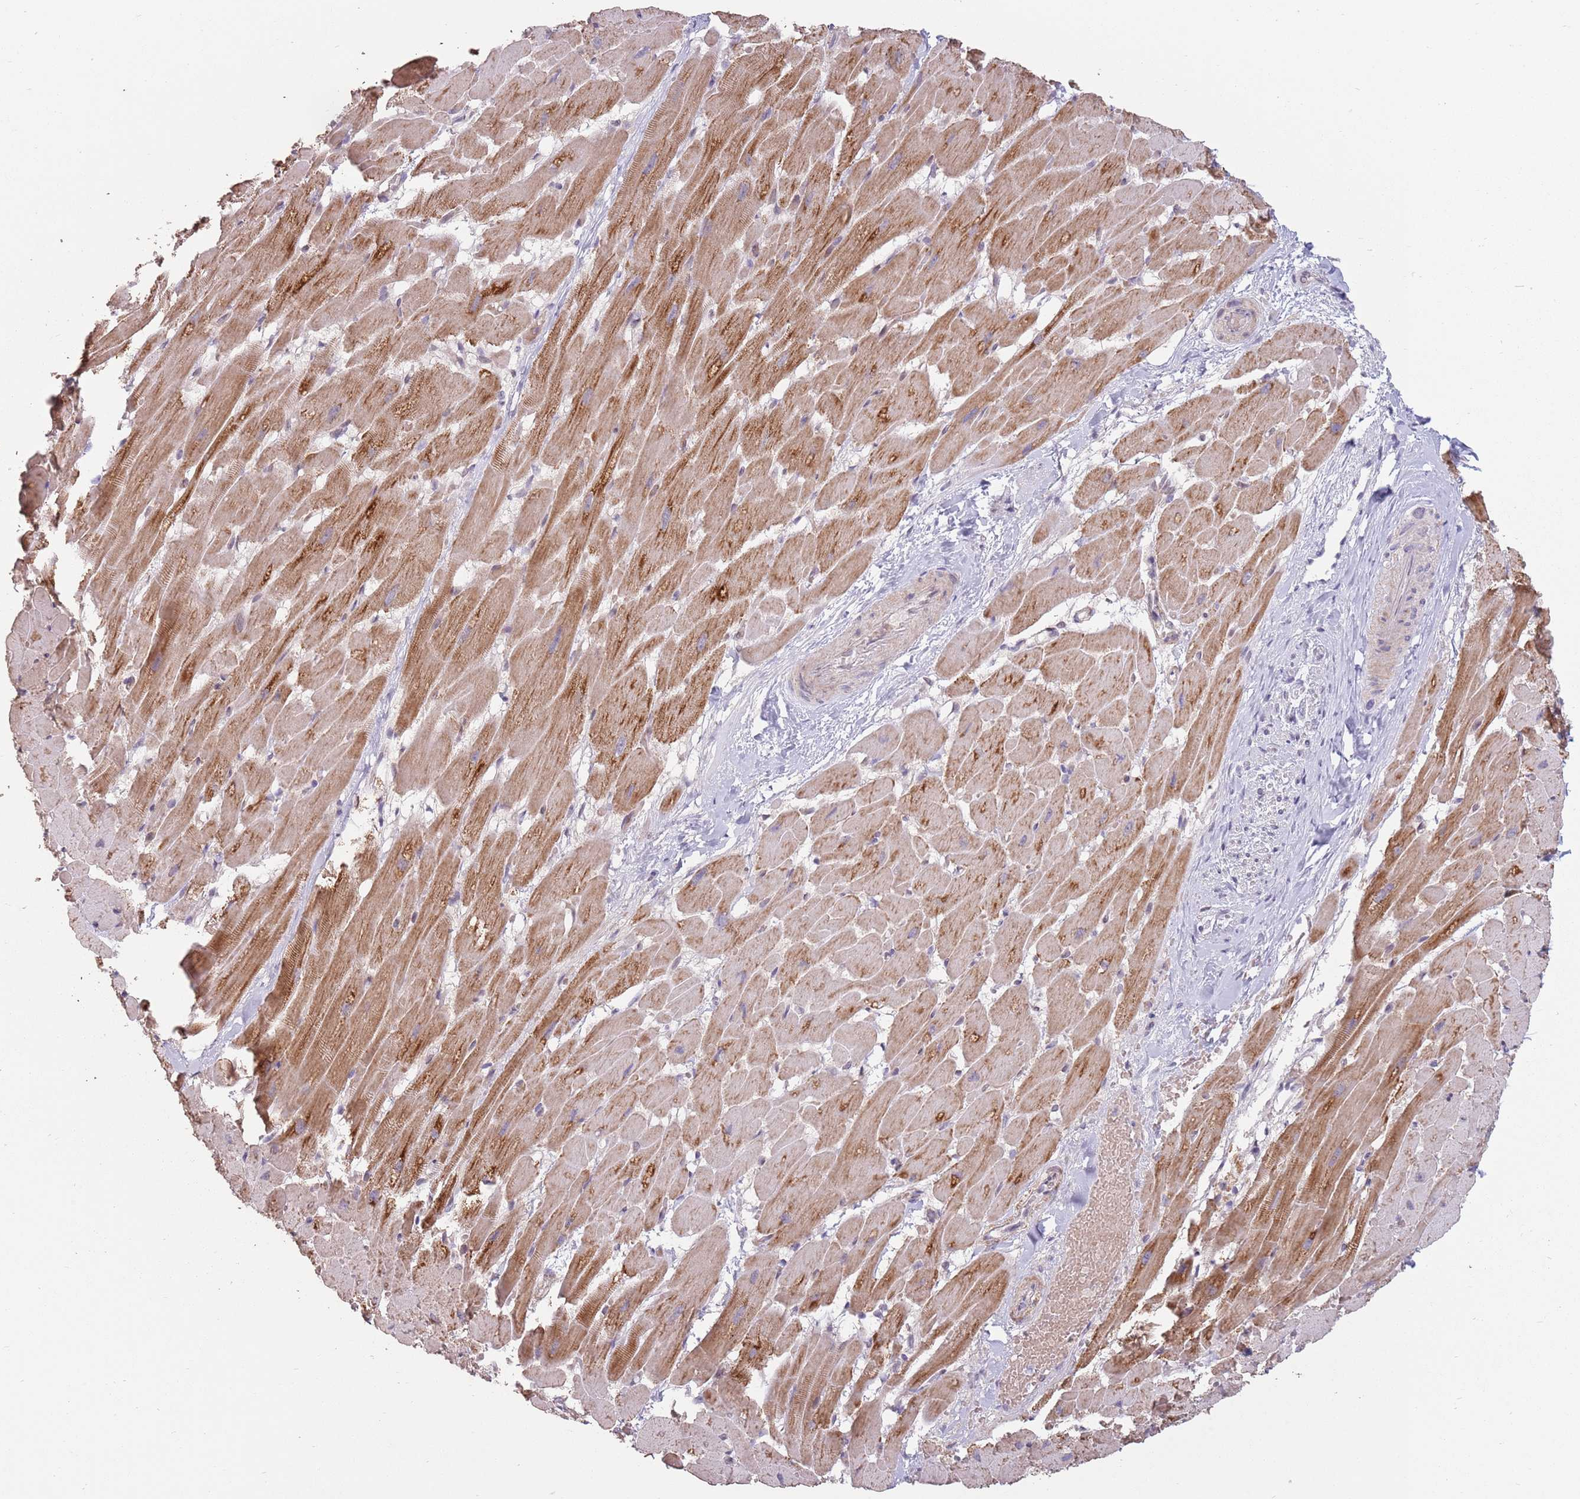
{"staining": {"intensity": "moderate", "quantity": ">75%", "location": "cytoplasmic/membranous"}, "tissue": "heart muscle", "cell_type": "Cardiomyocytes", "image_type": "normal", "snomed": [{"axis": "morphology", "description": "Normal tissue, NOS"}, {"axis": "topography", "description": "Heart"}], "caption": "An IHC photomicrograph of normal tissue is shown. Protein staining in brown labels moderate cytoplasmic/membranous positivity in heart muscle within cardiomyocytes.", "gene": "ZNF574", "patient": {"sex": "male", "age": 37}}